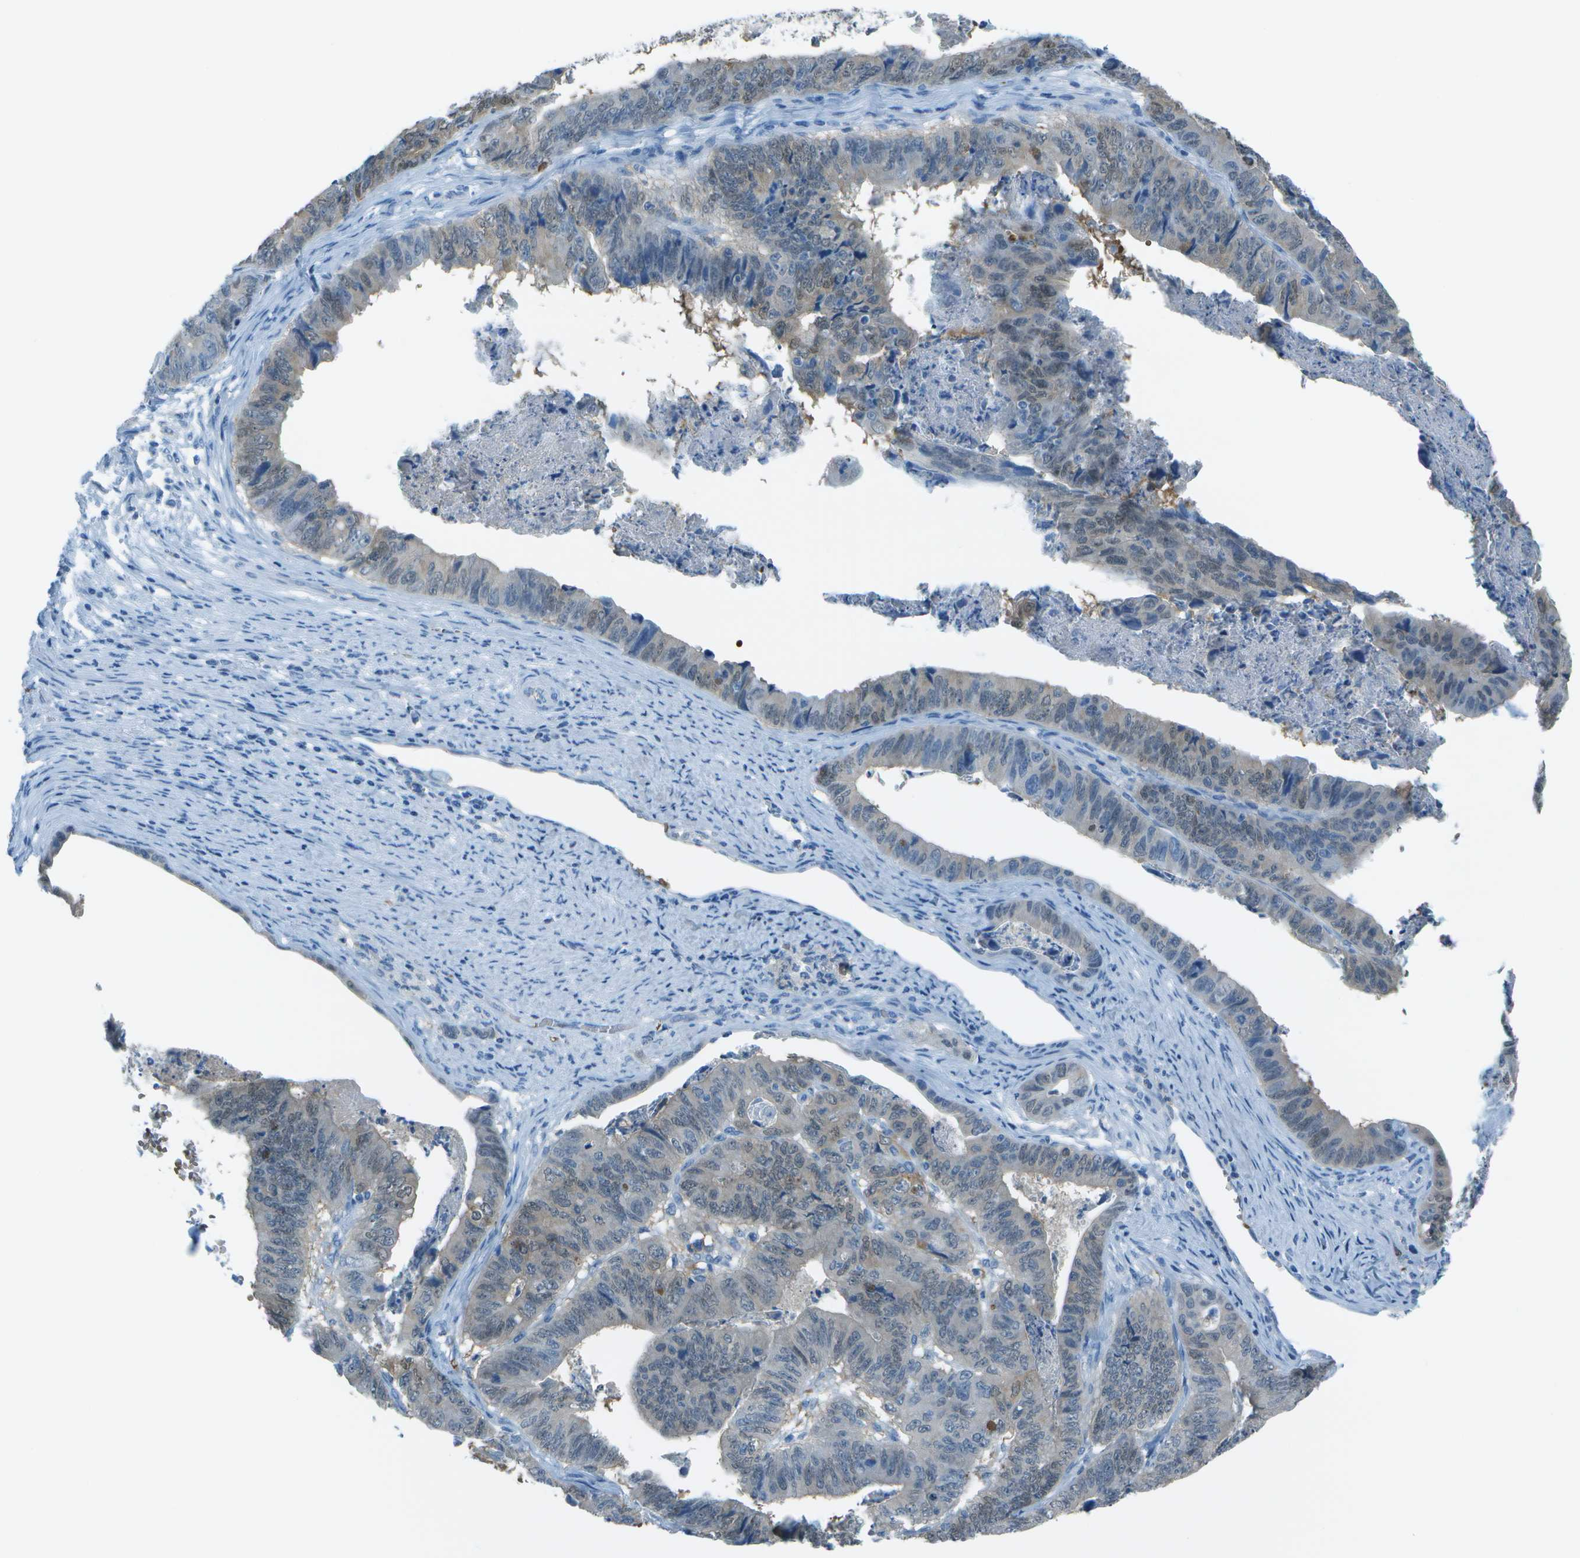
{"staining": {"intensity": "weak", "quantity": "<25%", "location": "nuclear"}, "tissue": "stomach cancer", "cell_type": "Tumor cells", "image_type": "cancer", "snomed": [{"axis": "morphology", "description": "Adenocarcinoma, NOS"}, {"axis": "topography", "description": "Stomach, lower"}], "caption": "Tumor cells show no significant protein expression in adenocarcinoma (stomach).", "gene": "ASL", "patient": {"sex": "male", "age": 77}}